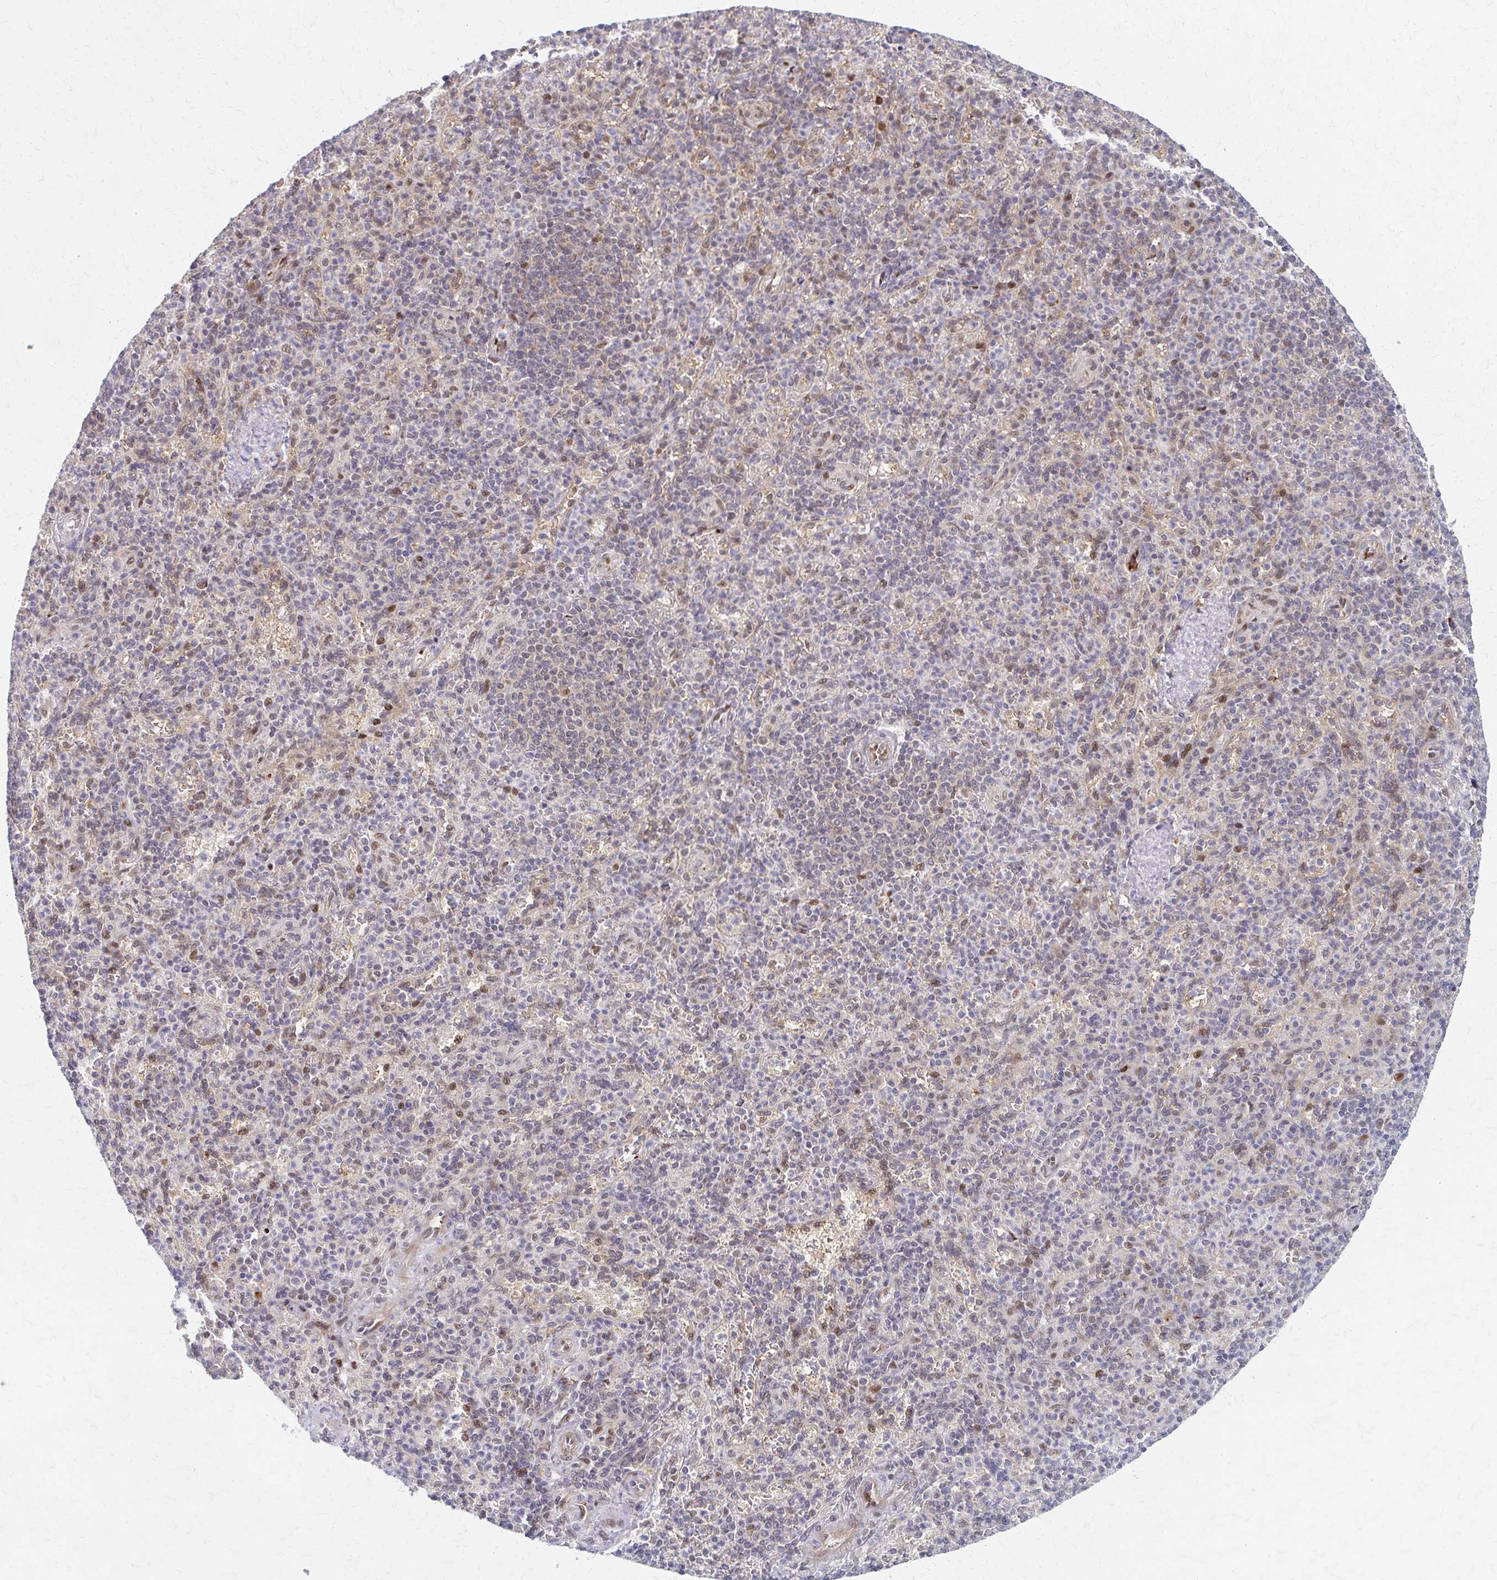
{"staining": {"intensity": "weak", "quantity": "<25%", "location": "nuclear"}, "tissue": "spleen", "cell_type": "Cells in red pulp", "image_type": "normal", "snomed": [{"axis": "morphology", "description": "Normal tissue, NOS"}, {"axis": "topography", "description": "Spleen"}], "caption": "High magnification brightfield microscopy of normal spleen stained with DAB (brown) and counterstained with hematoxylin (blue): cells in red pulp show no significant expression.", "gene": "PSMD7", "patient": {"sex": "female", "age": 74}}